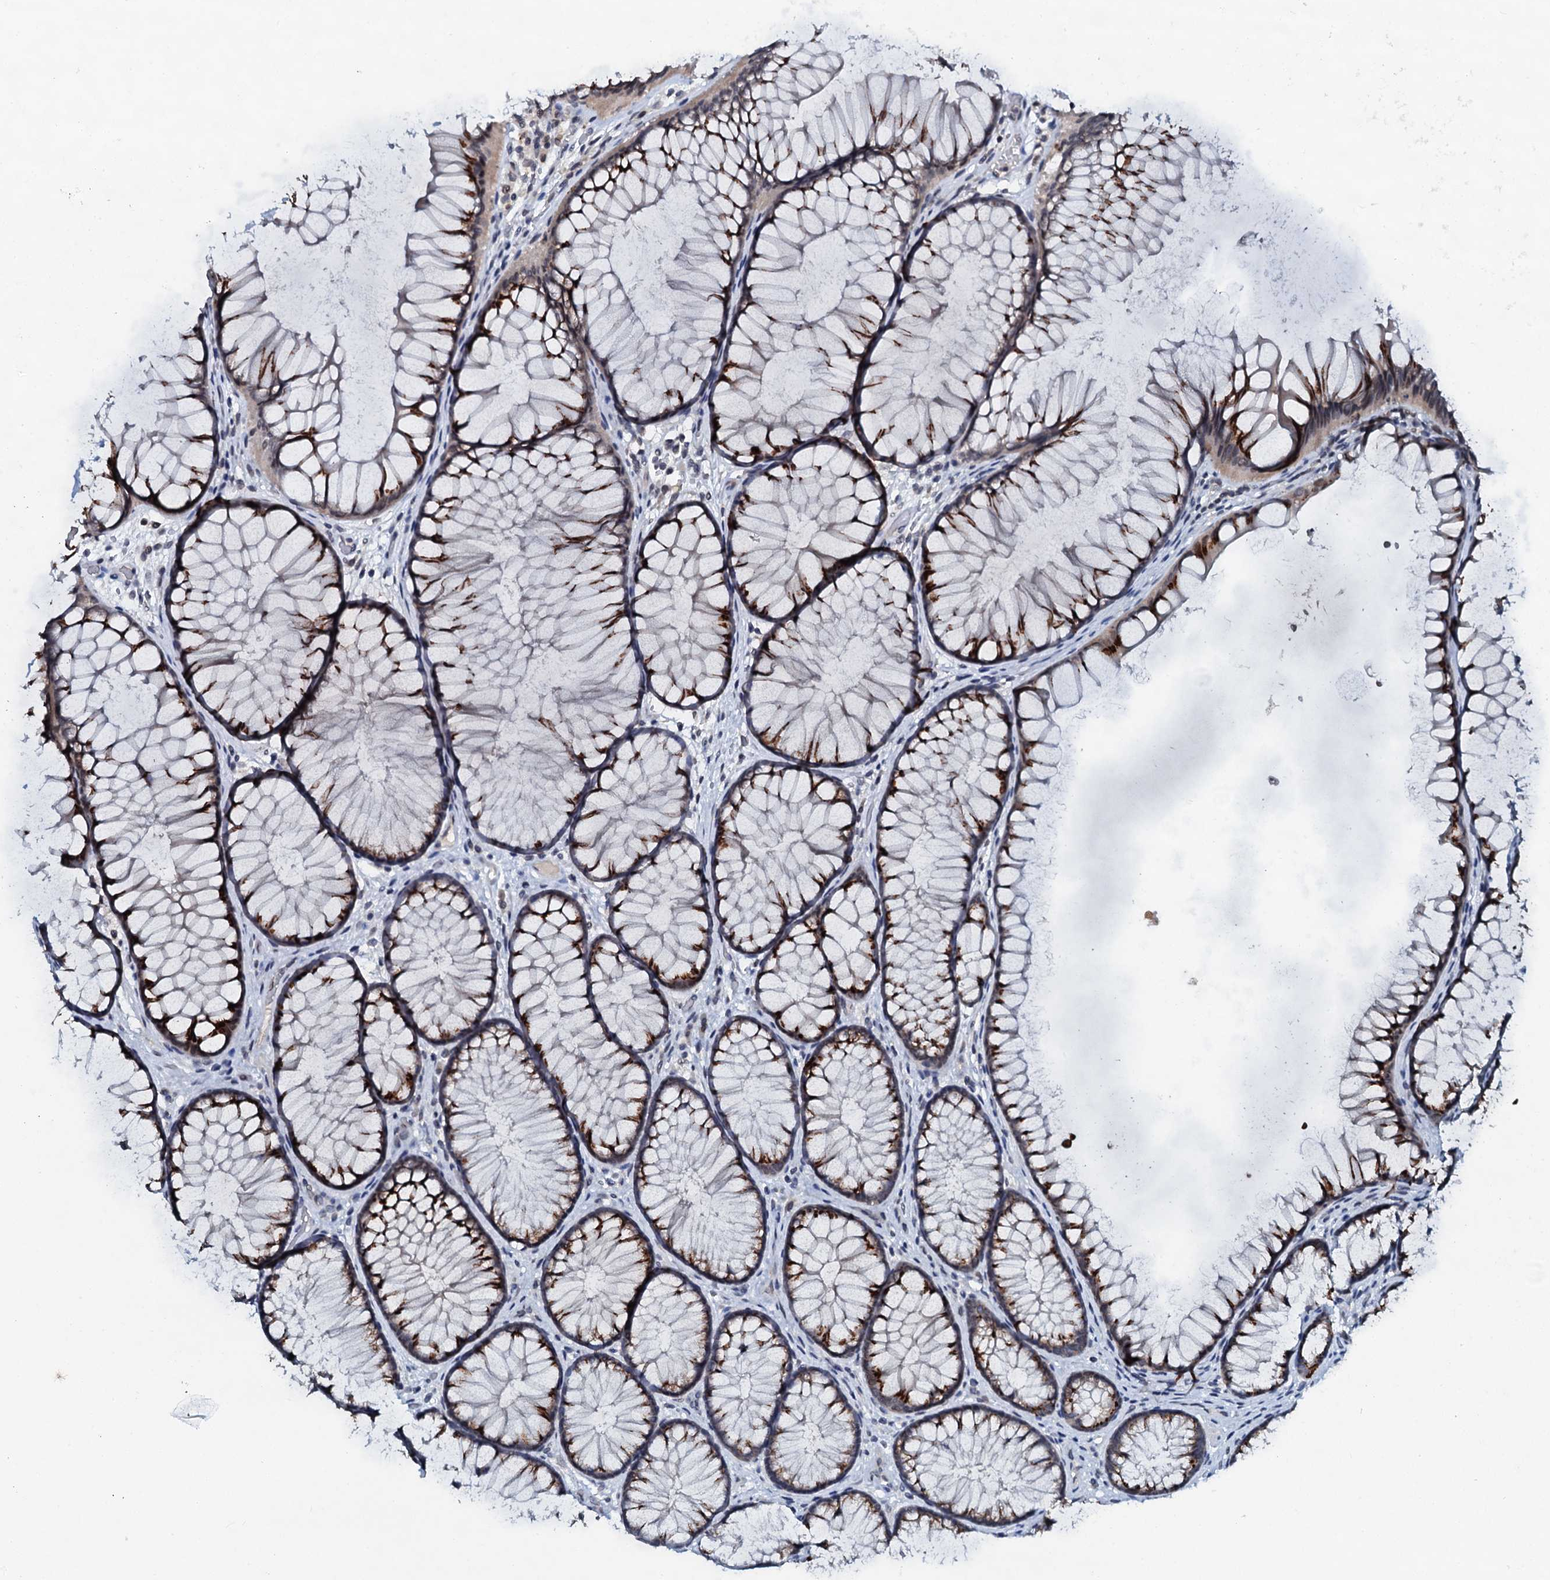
{"staining": {"intensity": "moderate", "quantity": "25%-75%", "location": "cytoplasmic/membranous,nuclear"}, "tissue": "colon", "cell_type": "Endothelial cells", "image_type": "normal", "snomed": [{"axis": "morphology", "description": "Normal tissue, NOS"}, {"axis": "topography", "description": "Colon"}], "caption": "Brown immunohistochemical staining in benign human colon shows moderate cytoplasmic/membranous,nuclear staining in about 25%-75% of endothelial cells.", "gene": "SNTA1", "patient": {"sex": "female", "age": 82}}